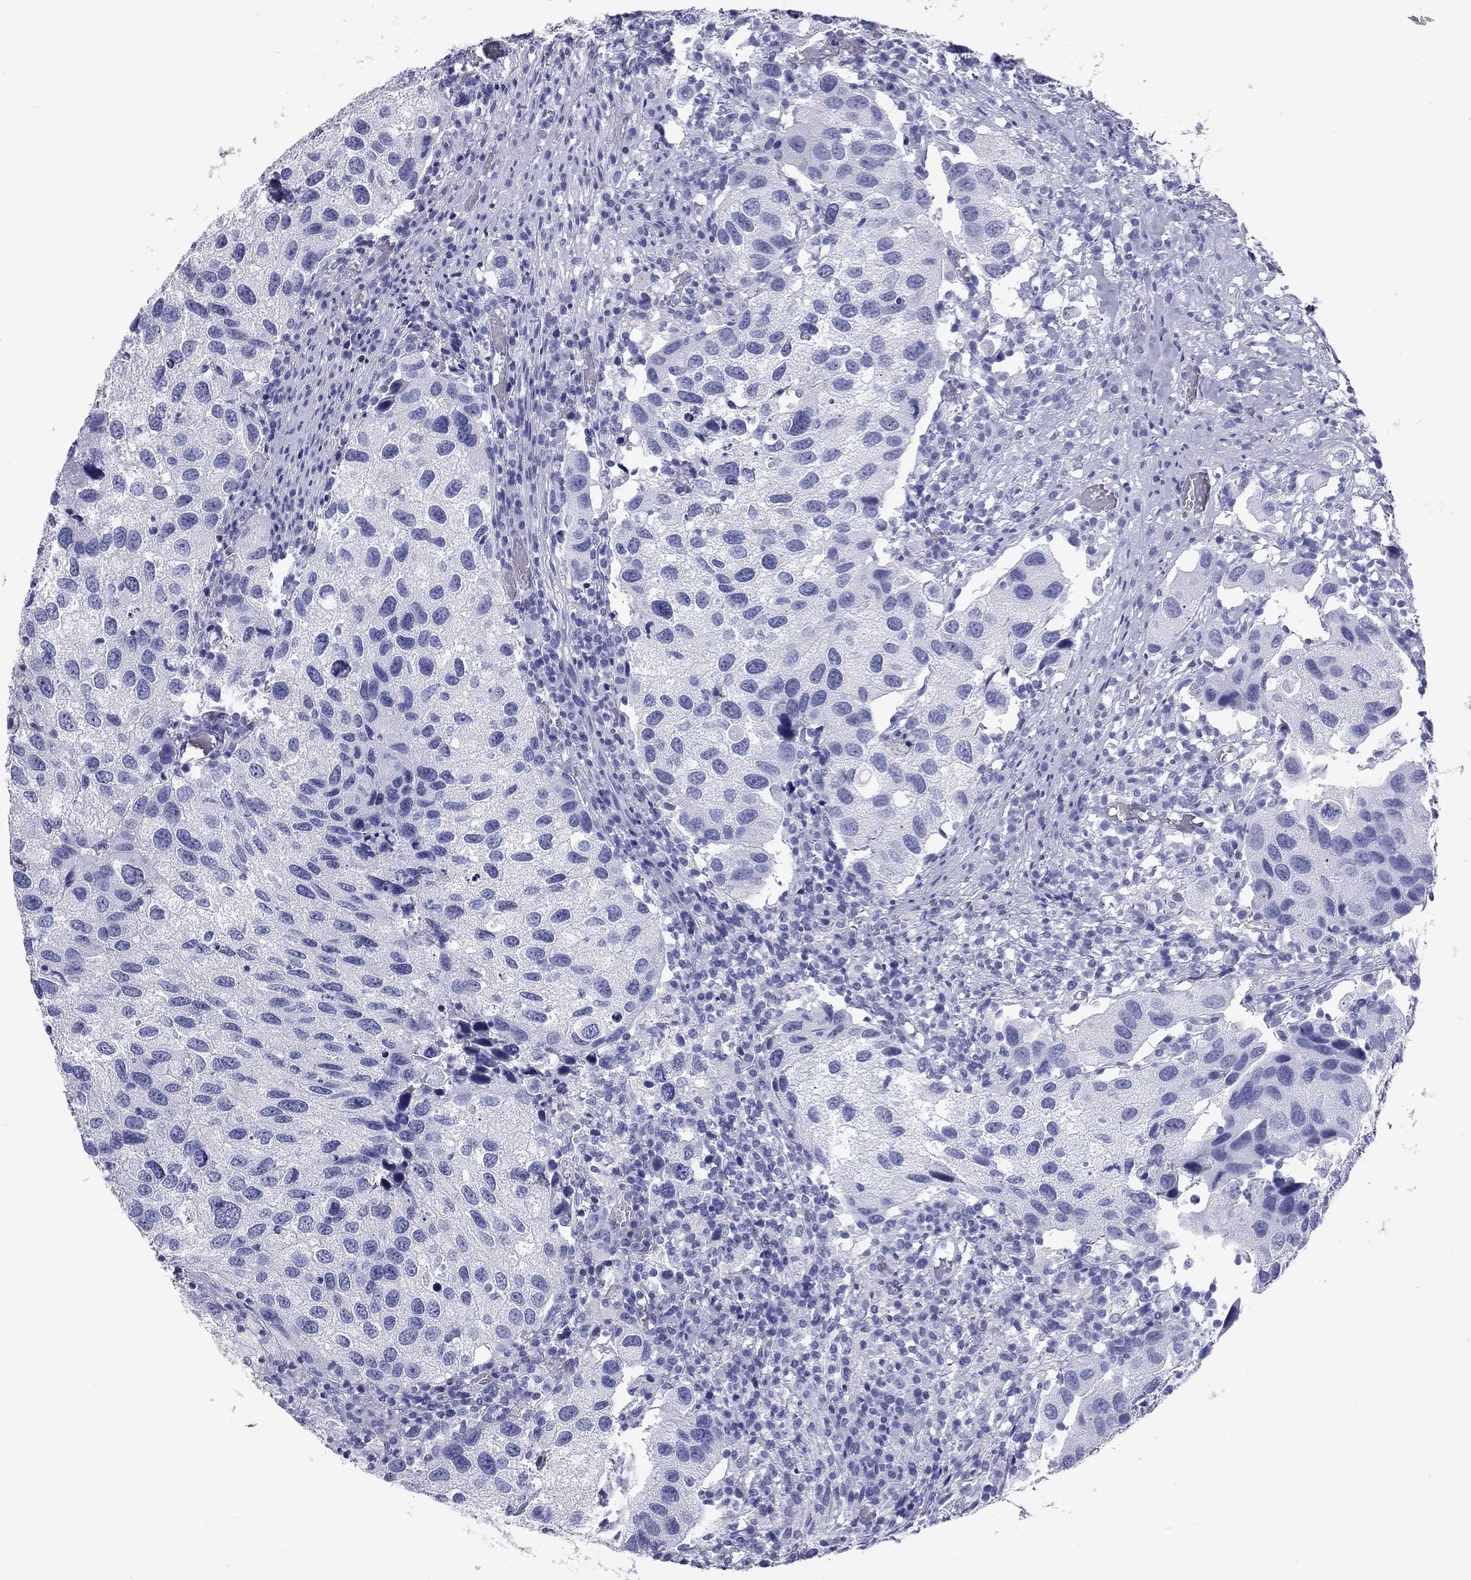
{"staining": {"intensity": "negative", "quantity": "none", "location": "none"}, "tissue": "urothelial cancer", "cell_type": "Tumor cells", "image_type": "cancer", "snomed": [{"axis": "morphology", "description": "Urothelial carcinoma, High grade"}, {"axis": "topography", "description": "Urinary bladder"}], "caption": "DAB (3,3'-diaminobenzidine) immunohistochemical staining of human urothelial cancer exhibits no significant staining in tumor cells. (DAB IHC visualized using brightfield microscopy, high magnification).", "gene": "DNALI1", "patient": {"sex": "male", "age": 79}}